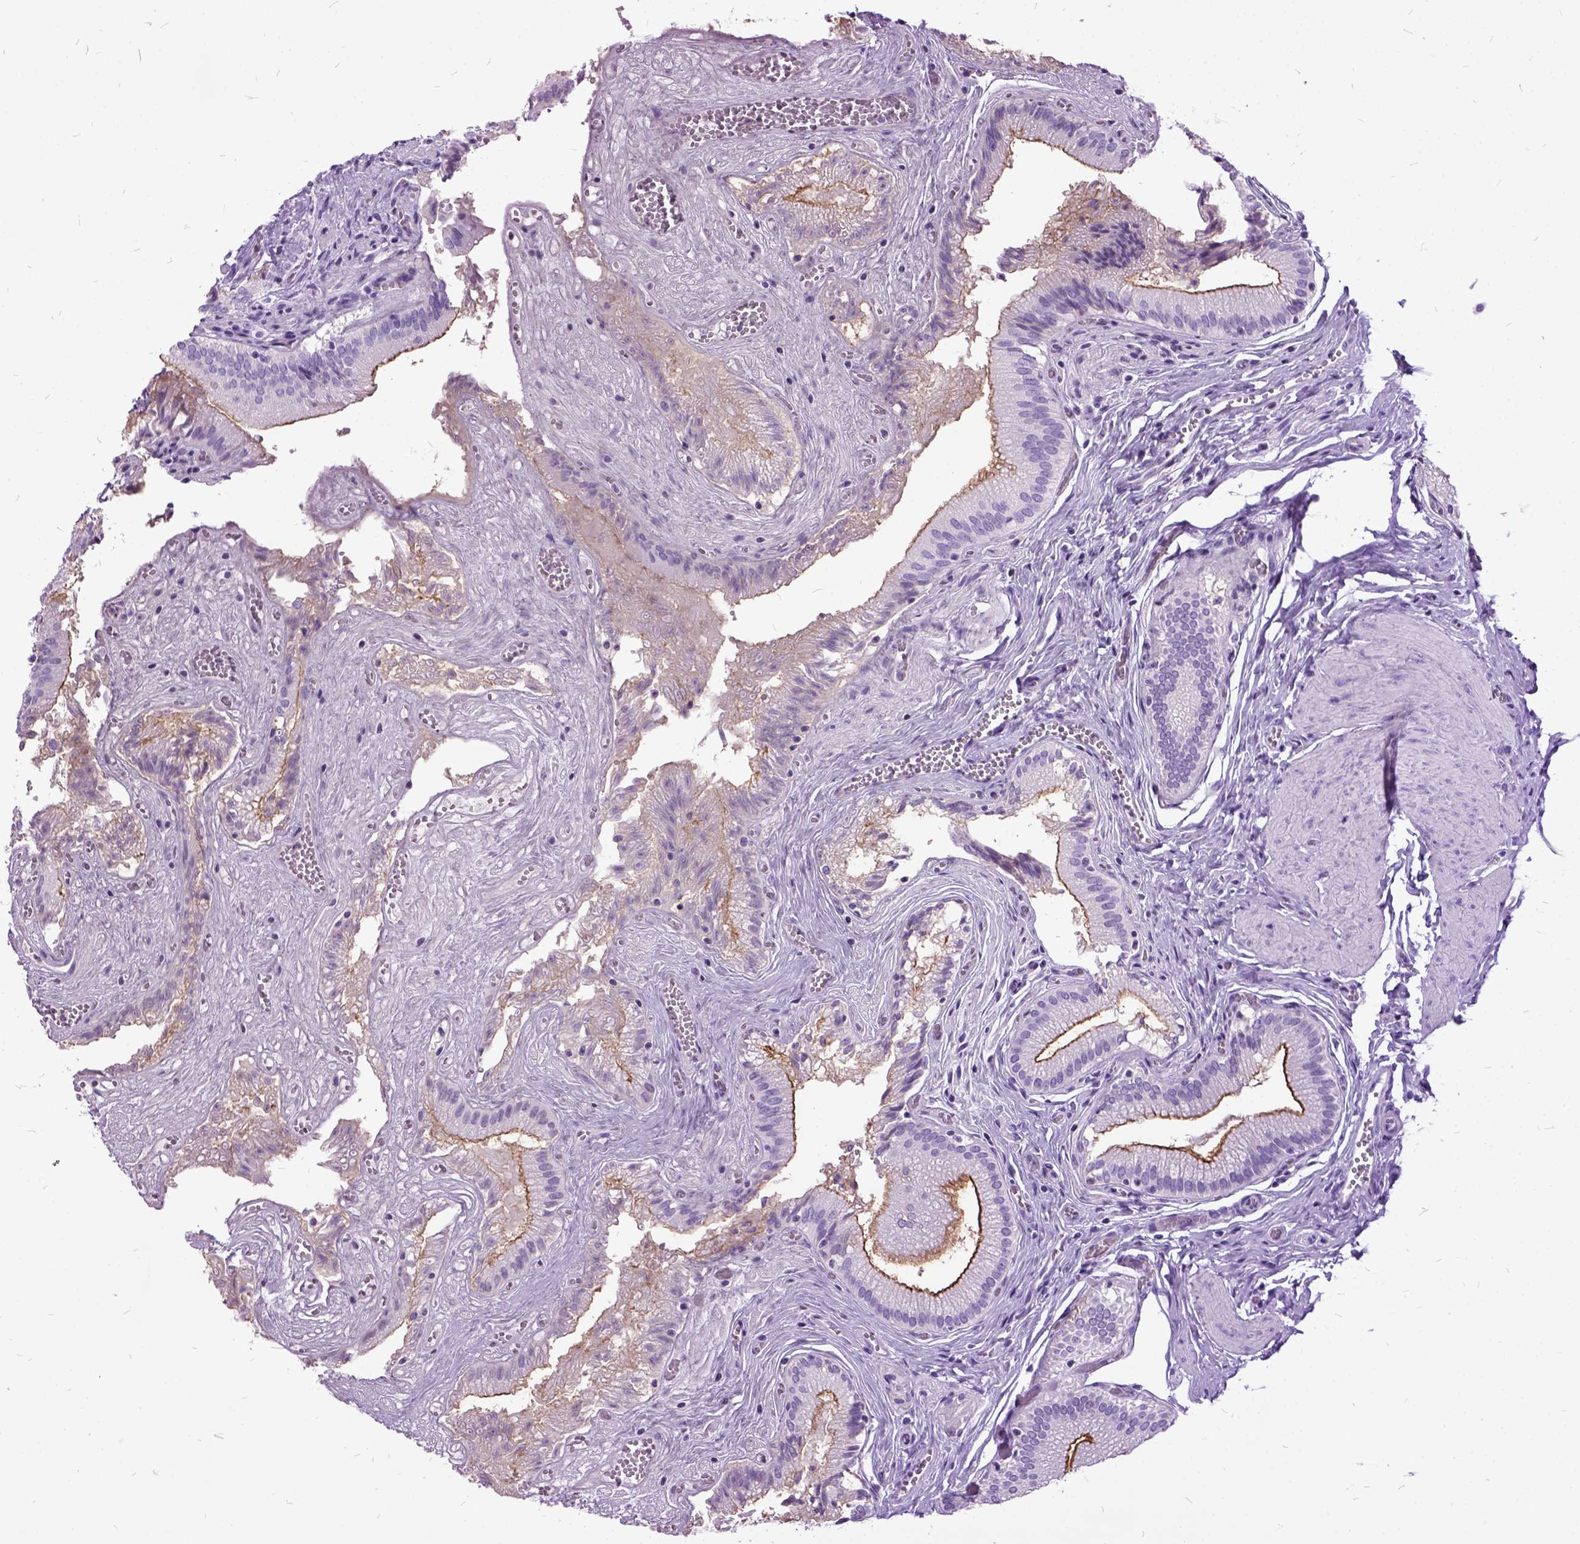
{"staining": {"intensity": "strong", "quantity": ">75%", "location": "cytoplasmic/membranous"}, "tissue": "gallbladder", "cell_type": "Glandular cells", "image_type": "normal", "snomed": [{"axis": "morphology", "description": "Normal tissue, NOS"}, {"axis": "topography", "description": "Gallbladder"}, {"axis": "topography", "description": "Peripheral nerve tissue"}], "caption": "This histopathology image displays unremarkable gallbladder stained with IHC to label a protein in brown. The cytoplasmic/membranous of glandular cells show strong positivity for the protein. Nuclei are counter-stained blue.", "gene": "MME", "patient": {"sex": "male", "age": 17}}